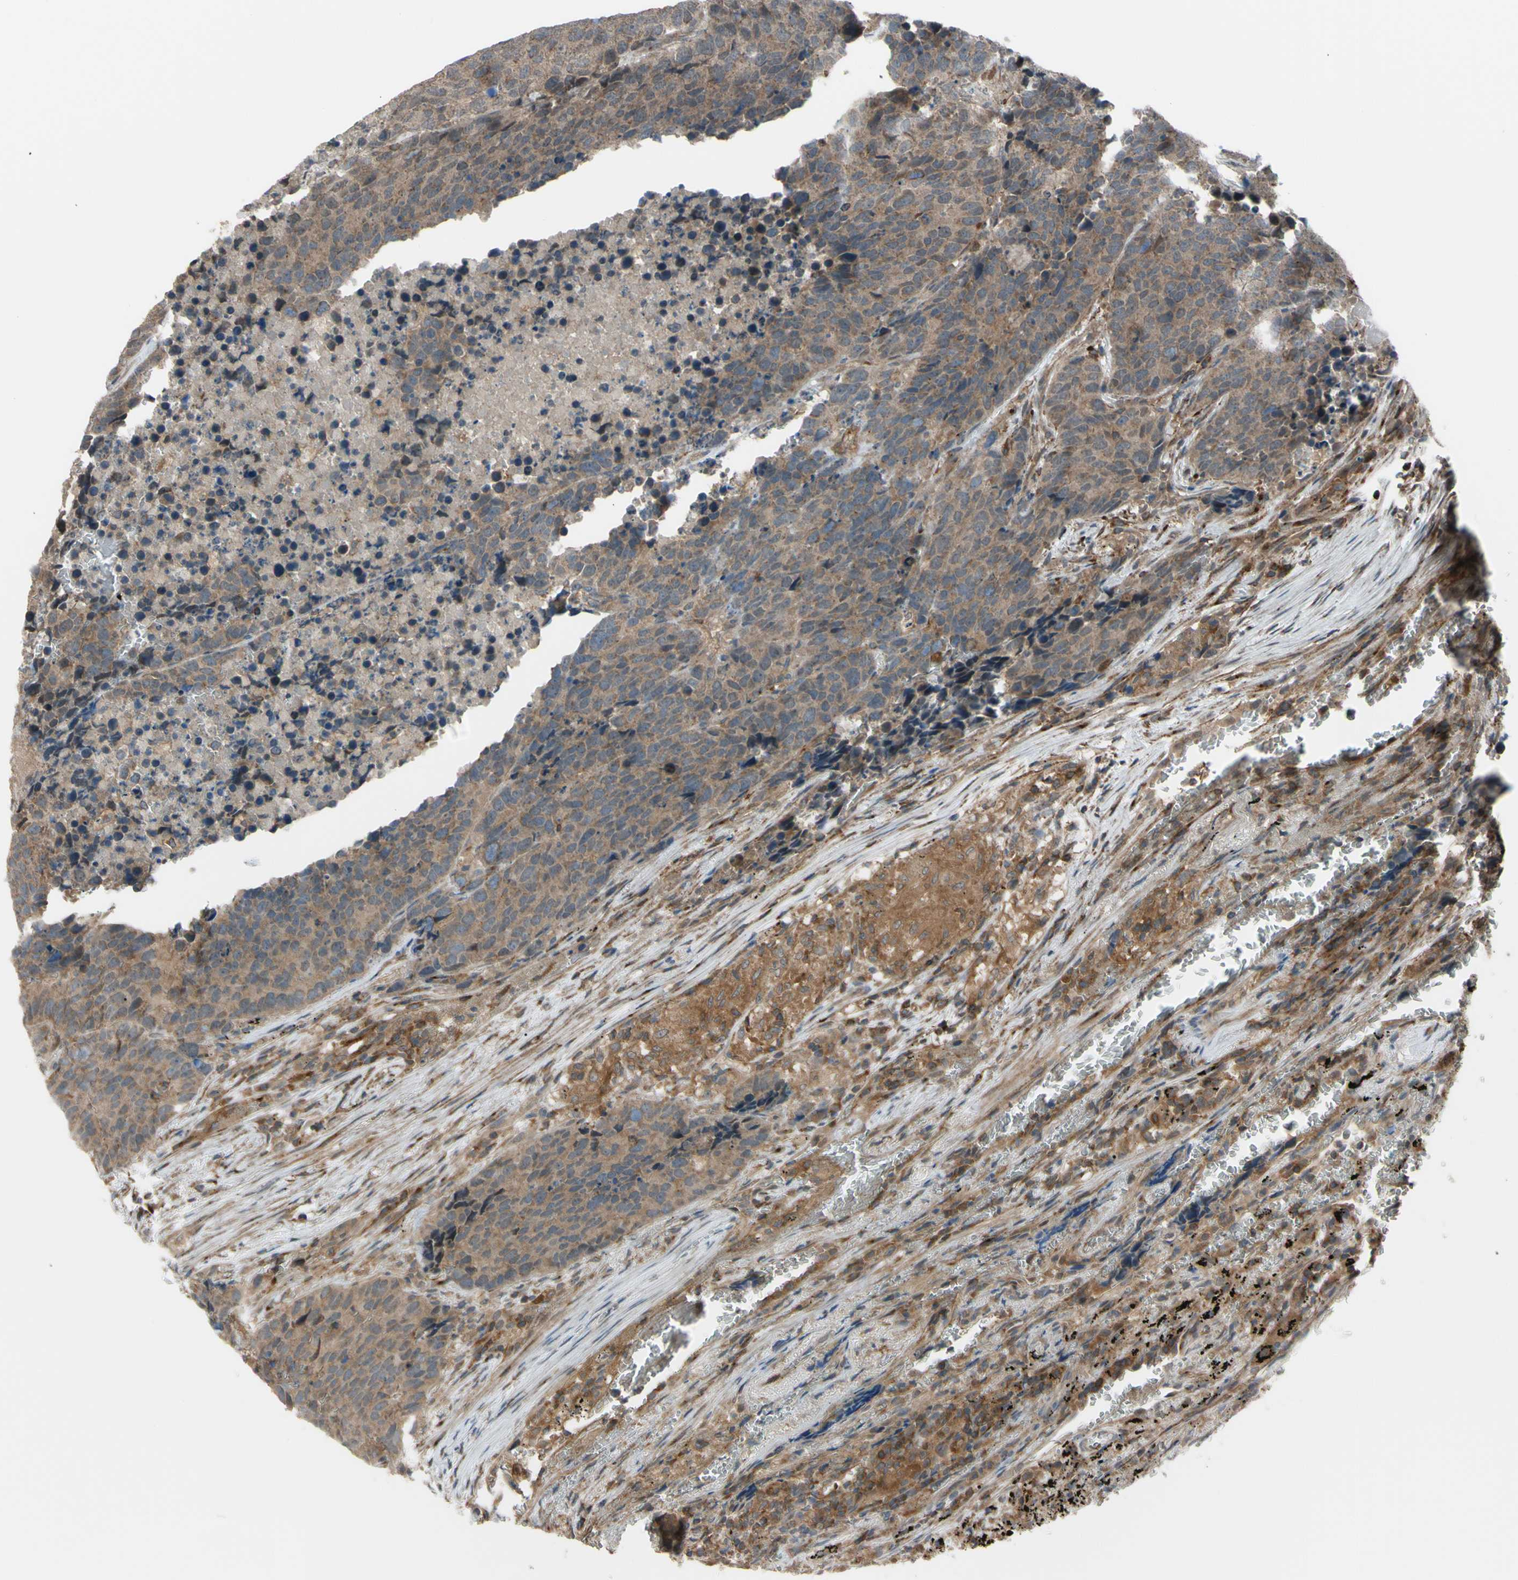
{"staining": {"intensity": "weak", "quantity": ">75%", "location": "cytoplasmic/membranous"}, "tissue": "carcinoid", "cell_type": "Tumor cells", "image_type": "cancer", "snomed": [{"axis": "morphology", "description": "Carcinoid, malignant, NOS"}, {"axis": "topography", "description": "Lung"}], "caption": "Immunohistochemical staining of malignant carcinoid shows weak cytoplasmic/membranous protein positivity in approximately >75% of tumor cells. (brown staining indicates protein expression, while blue staining denotes nuclei).", "gene": "FLII", "patient": {"sex": "male", "age": 60}}